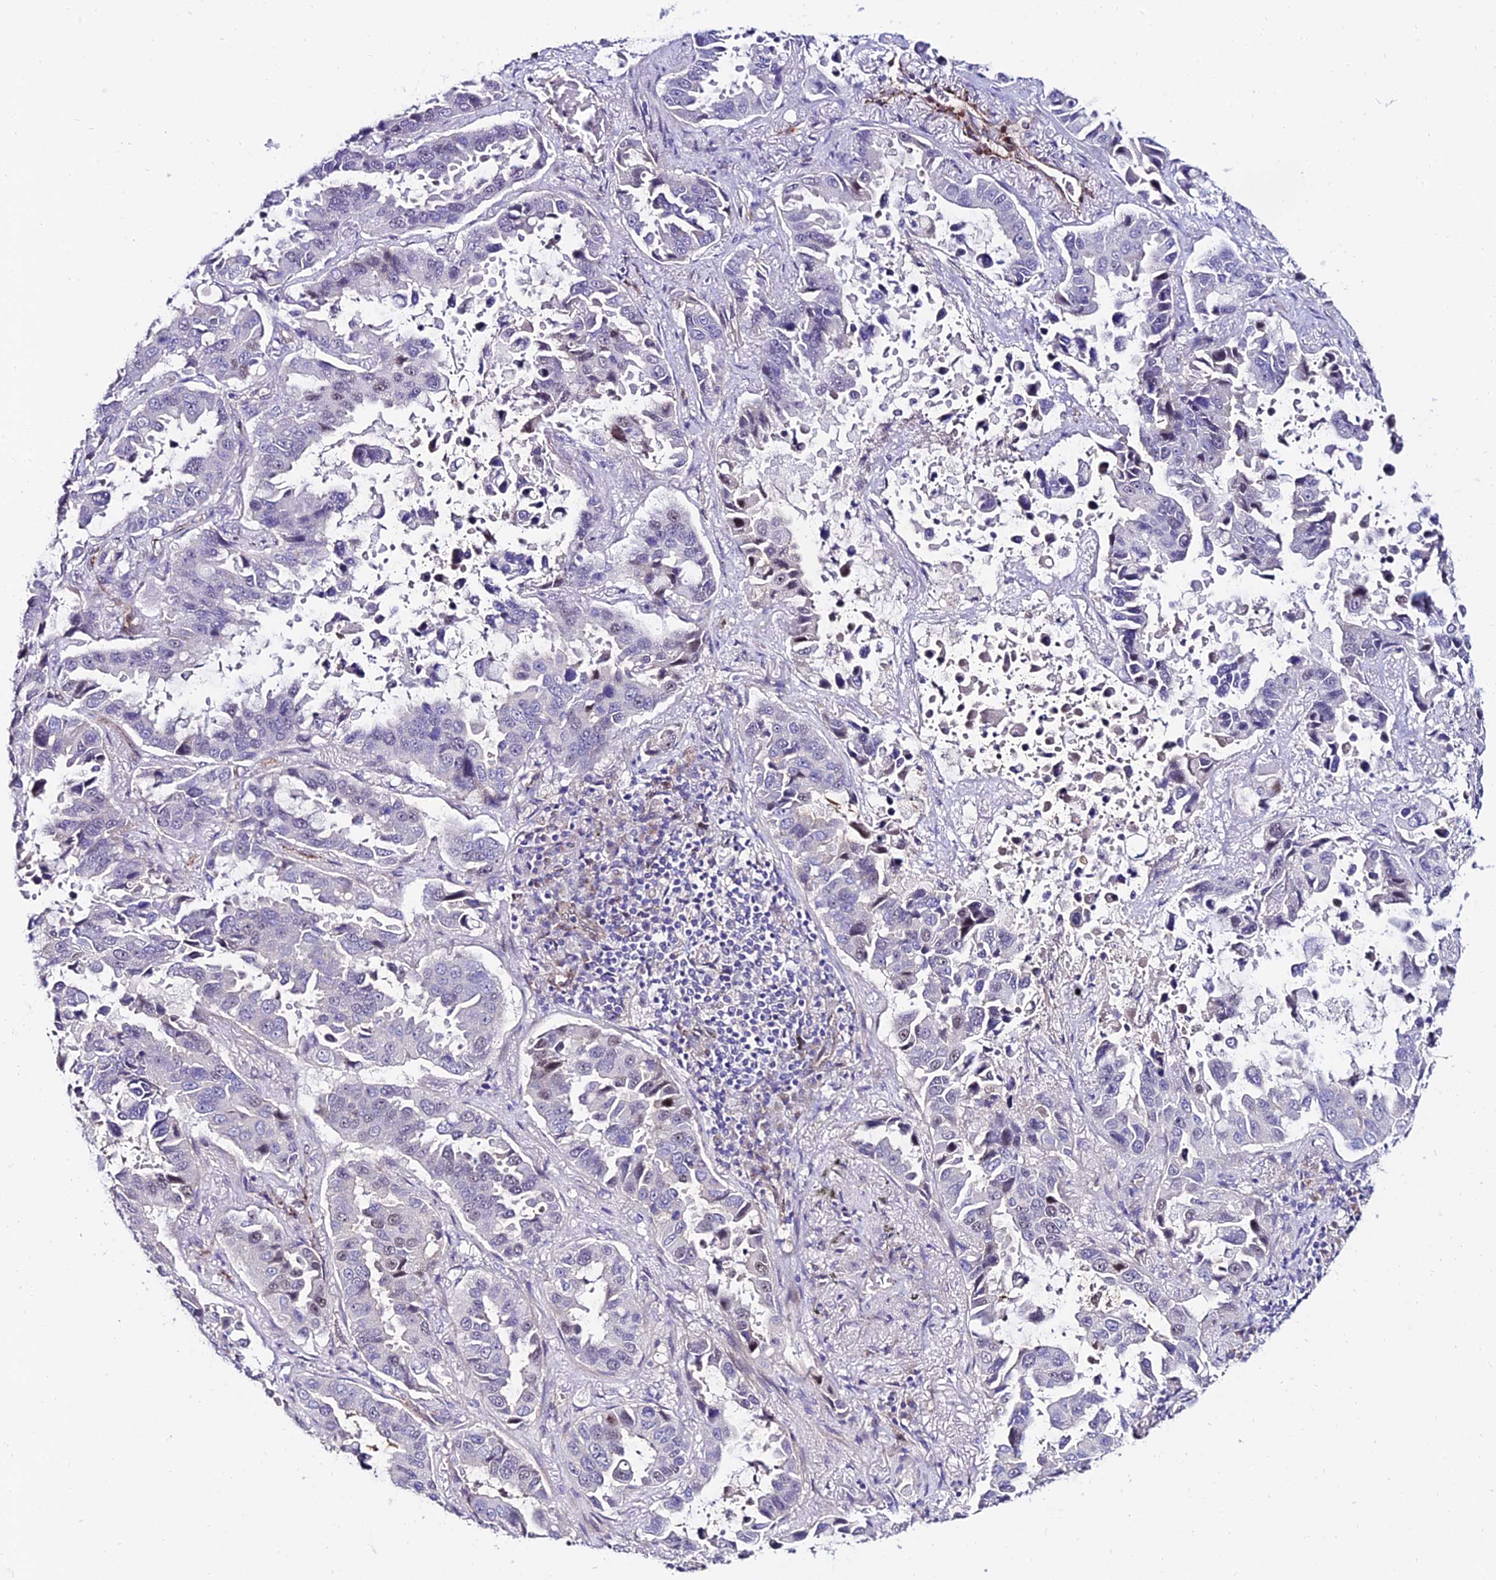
{"staining": {"intensity": "negative", "quantity": "none", "location": "none"}, "tissue": "lung cancer", "cell_type": "Tumor cells", "image_type": "cancer", "snomed": [{"axis": "morphology", "description": "Adenocarcinoma, NOS"}, {"axis": "topography", "description": "Lung"}], "caption": "Immunohistochemical staining of adenocarcinoma (lung) shows no significant staining in tumor cells.", "gene": "ALDH3B2", "patient": {"sex": "male", "age": 64}}